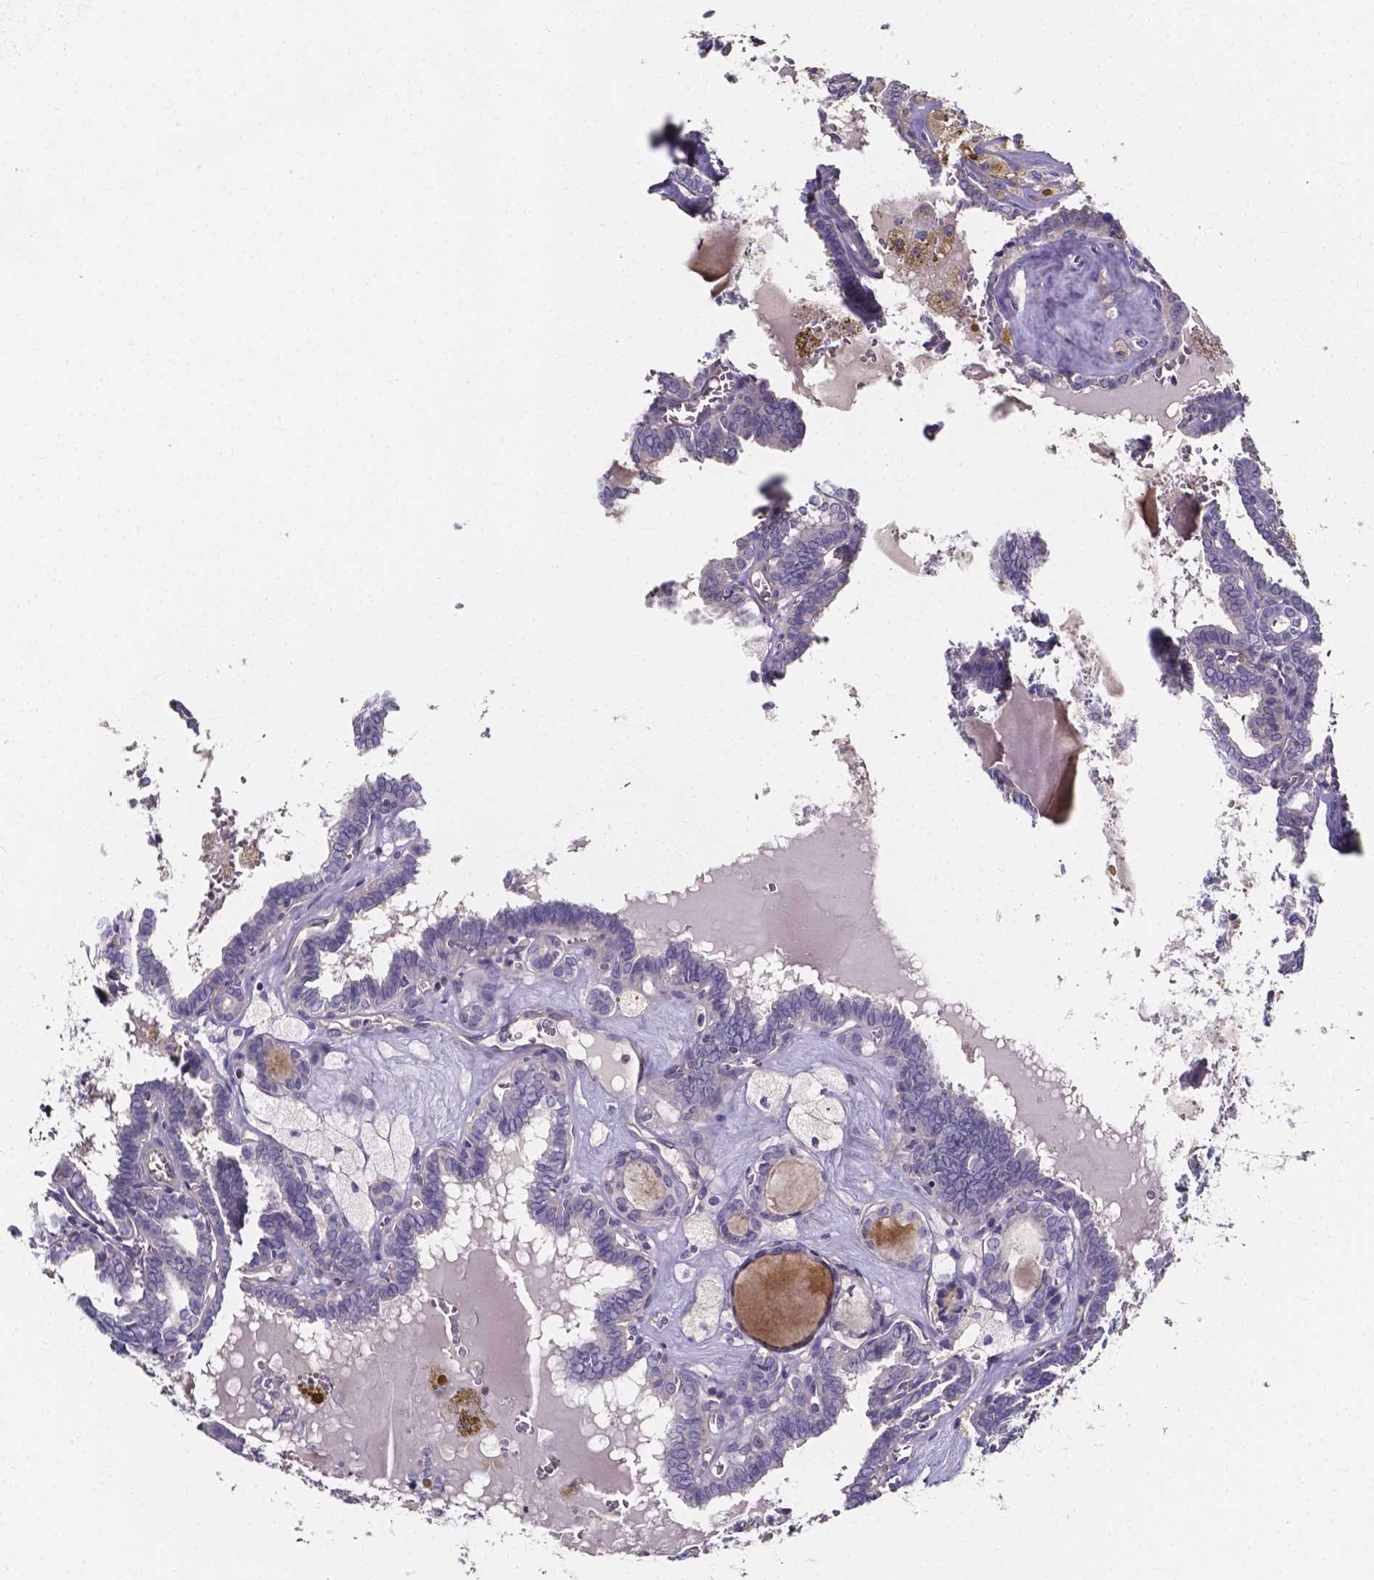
{"staining": {"intensity": "negative", "quantity": "none", "location": "none"}, "tissue": "thyroid cancer", "cell_type": "Tumor cells", "image_type": "cancer", "snomed": [{"axis": "morphology", "description": "Papillary adenocarcinoma, NOS"}, {"axis": "topography", "description": "Thyroid gland"}], "caption": "Immunohistochemical staining of human thyroid papillary adenocarcinoma exhibits no significant expression in tumor cells.", "gene": "THEMIS", "patient": {"sex": "female", "age": 39}}